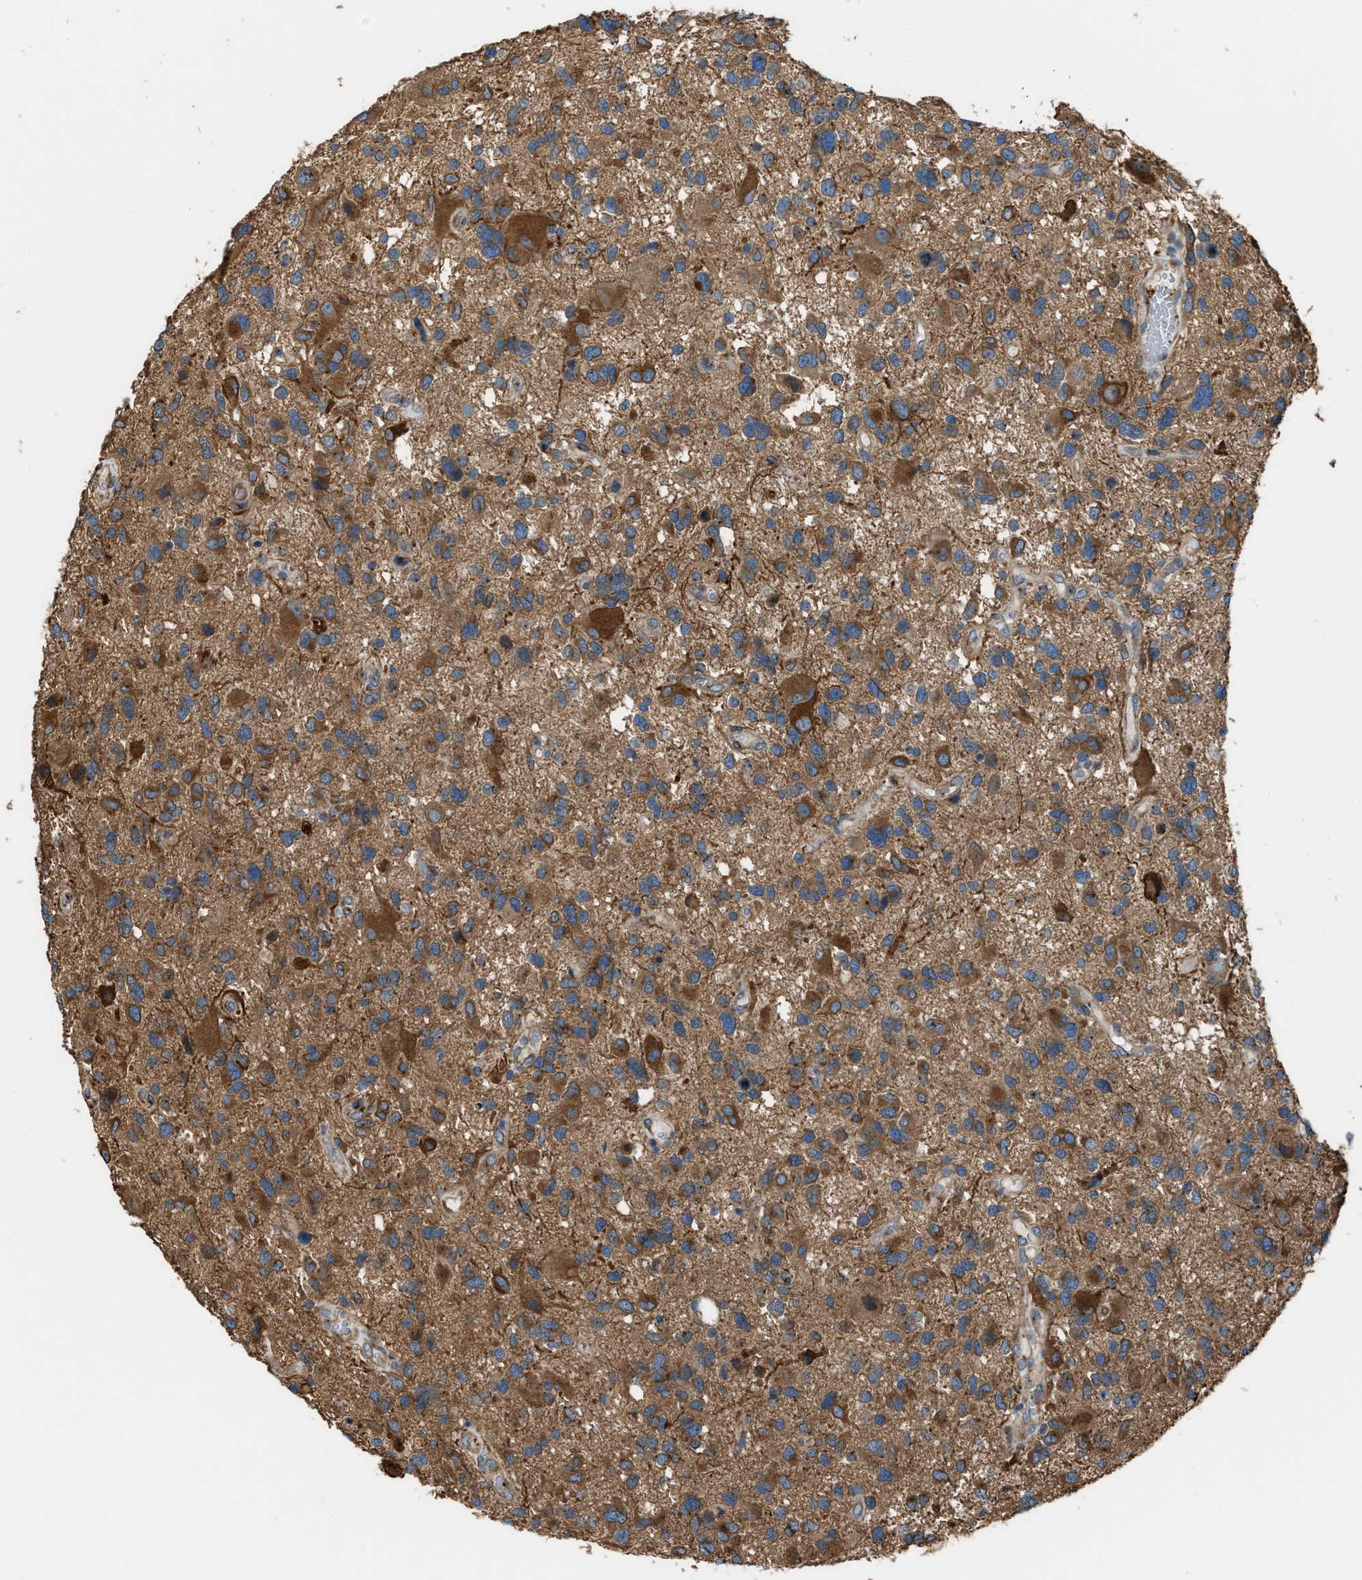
{"staining": {"intensity": "moderate", "quantity": ">75%", "location": "cytoplasmic/membranous"}, "tissue": "glioma", "cell_type": "Tumor cells", "image_type": "cancer", "snomed": [{"axis": "morphology", "description": "Glioma, malignant, High grade"}, {"axis": "topography", "description": "Brain"}], "caption": "DAB immunohistochemical staining of malignant glioma (high-grade) shows moderate cytoplasmic/membranous protein staining in about >75% of tumor cells.", "gene": "TRPC1", "patient": {"sex": "male", "age": 33}}